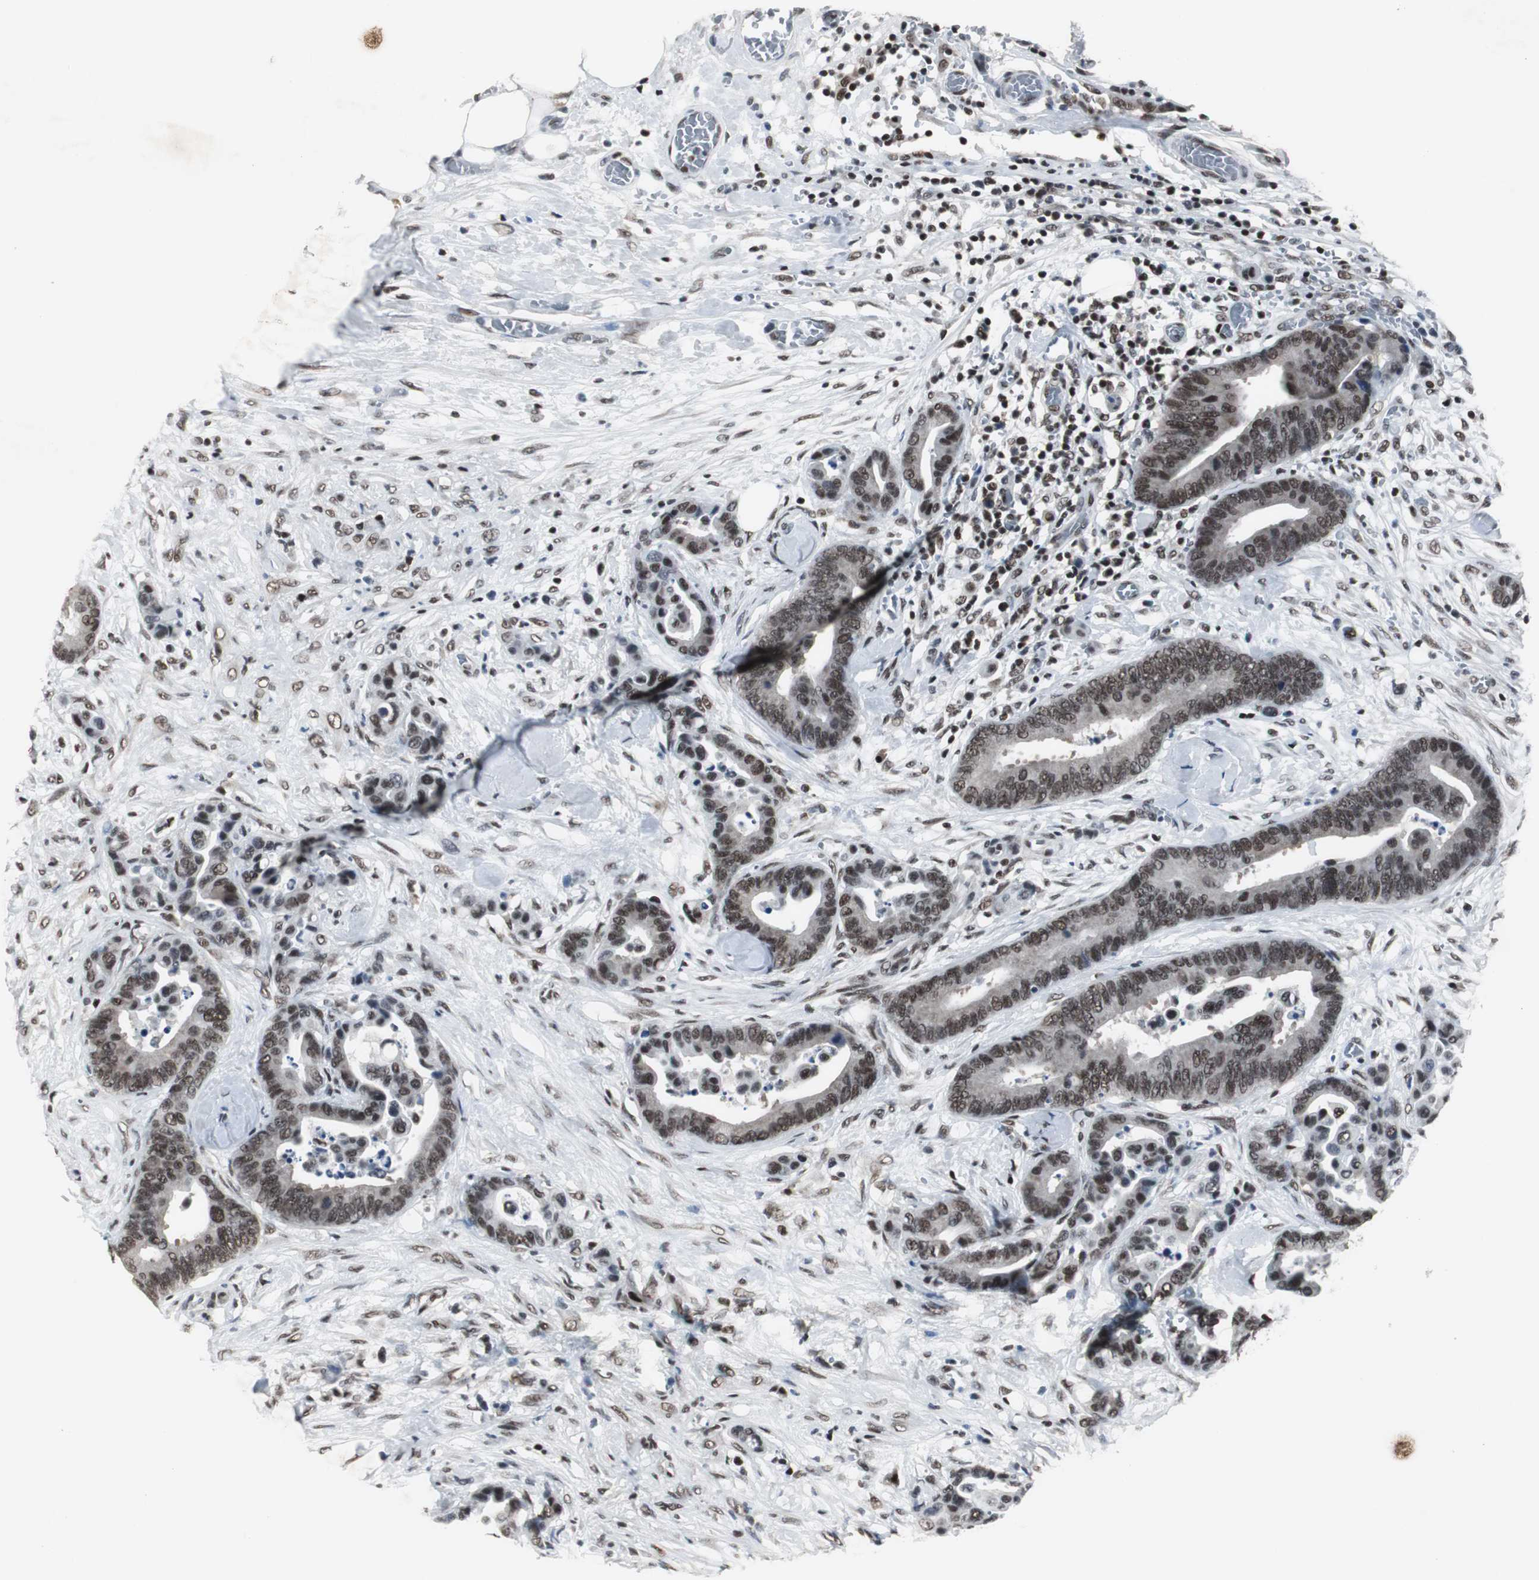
{"staining": {"intensity": "moderate", "quantity": ">75%", "location": "nuclear"}, "tissue": "colorectal cancer", "cell_type": "Tumor cells", "image_type": "cancer", "snomed": [{"axis": "morphology", "description": "Adenocarcinoma, NOS"}, {"axis": "topography", "description": "Colon"}], "caption": "Colorectal cancer (adenocarcinoma) was stained to show a protein in brown. There is medium levels of moderate nuclear expression in approximately >75% of tumor cells. (Brightfield microscopy of DAB IHC at high magnification).", "gene": "RAD9A", "patient": {"sex": "male", "age": 82}}